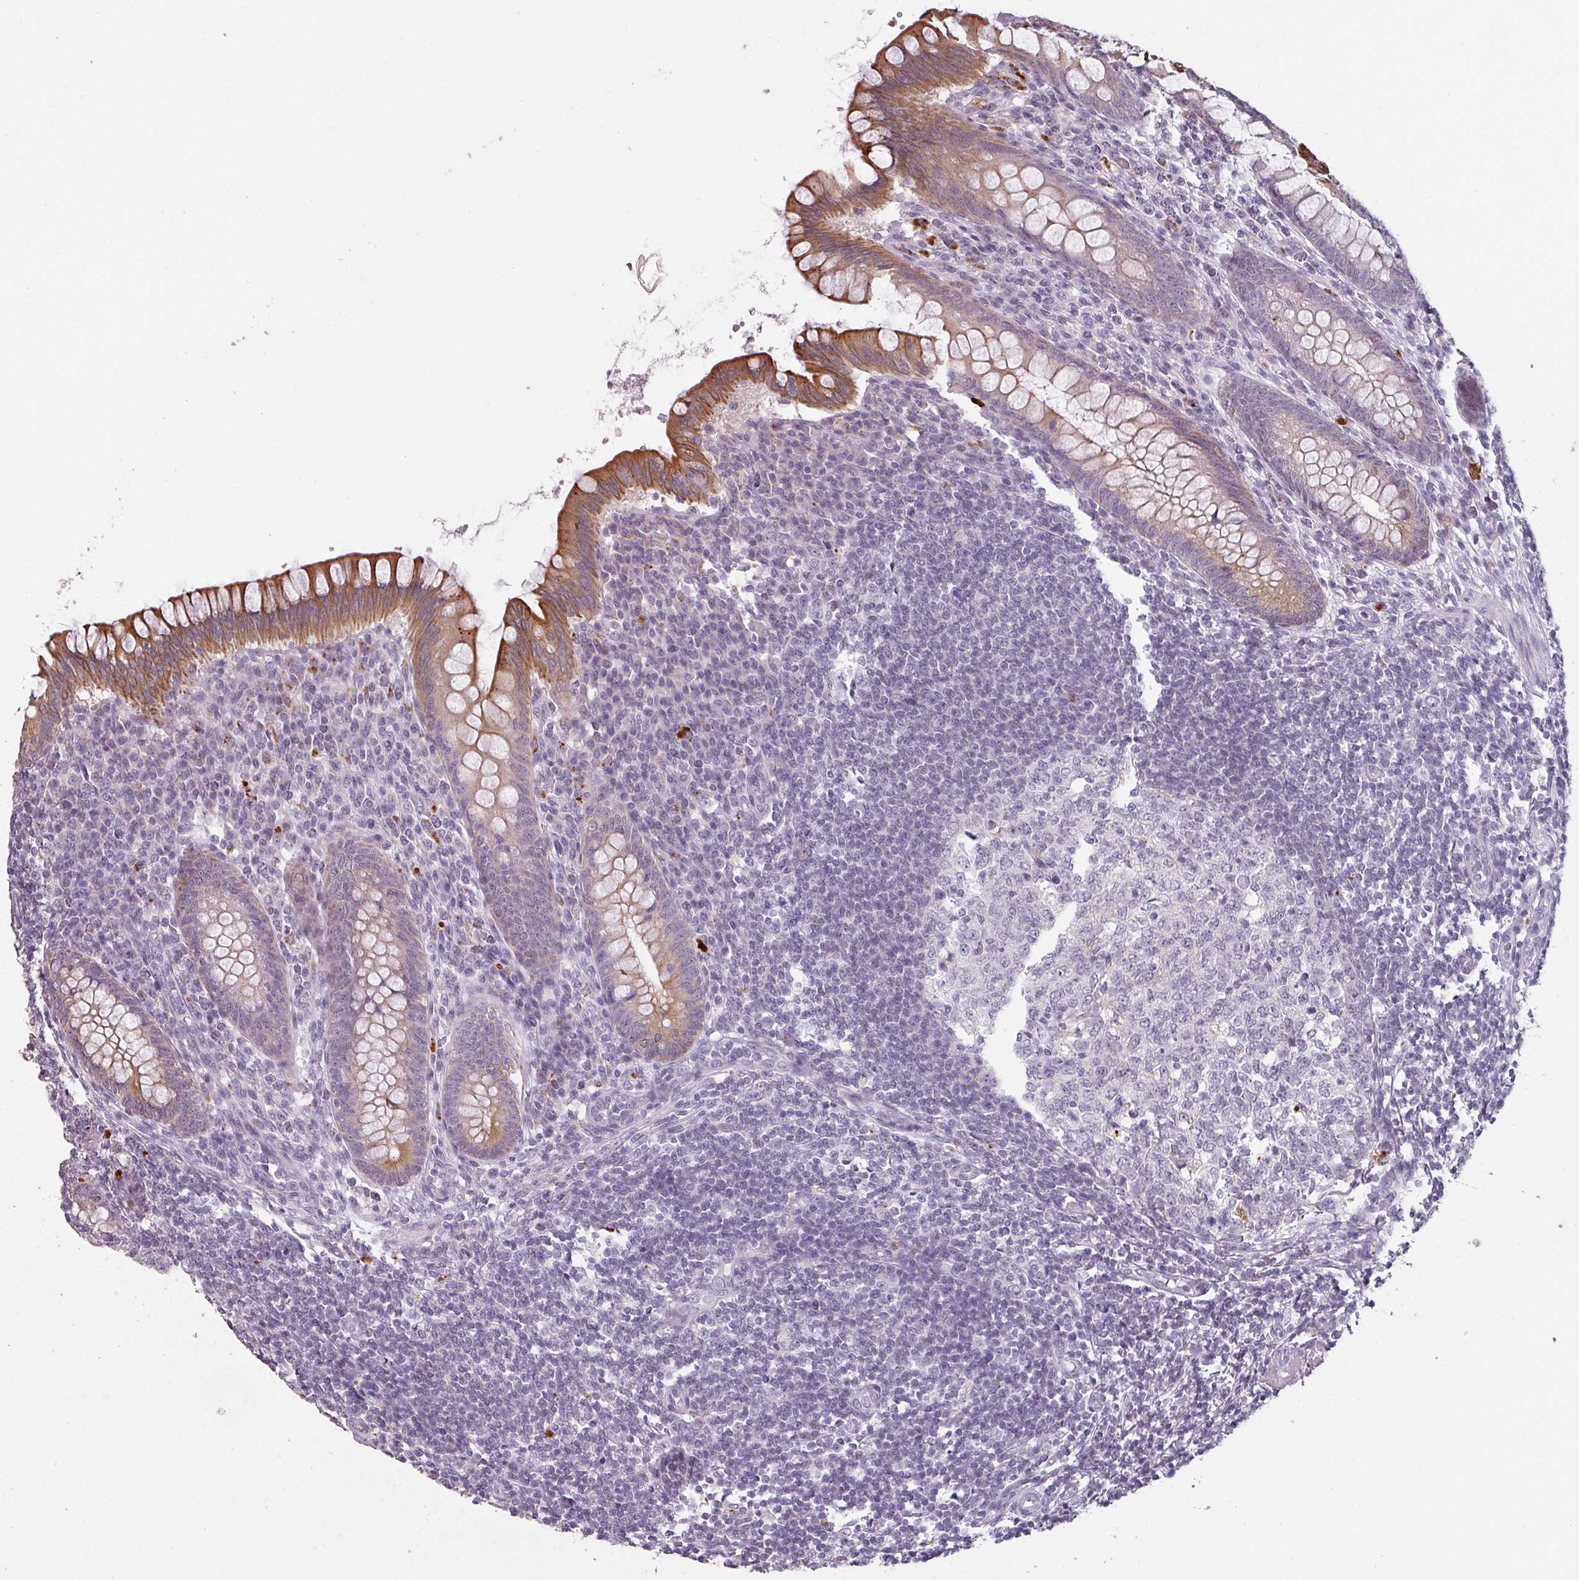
{"staining": {"intensity": "moderate", "quantity": "25%-75%", "location": "cytoplasmic/membranous"}, "tissue": "appendix", "cell_type": "Glandular cells", "image_type": "normal", "snomed": [{"axis": "morphology", "description": "Normal tissue, NOS"}, {"axis": "topography", "description": "Appendix"}], "caption": "High-power microscopy captured an immunohistochemistry image of benign appendix, revealing moderate cytoplasmic/membranous expression in about 25%-75% of glandular cells.", "gene": "LYPLA1", "patient": {"sex": "female", "age": 33}}